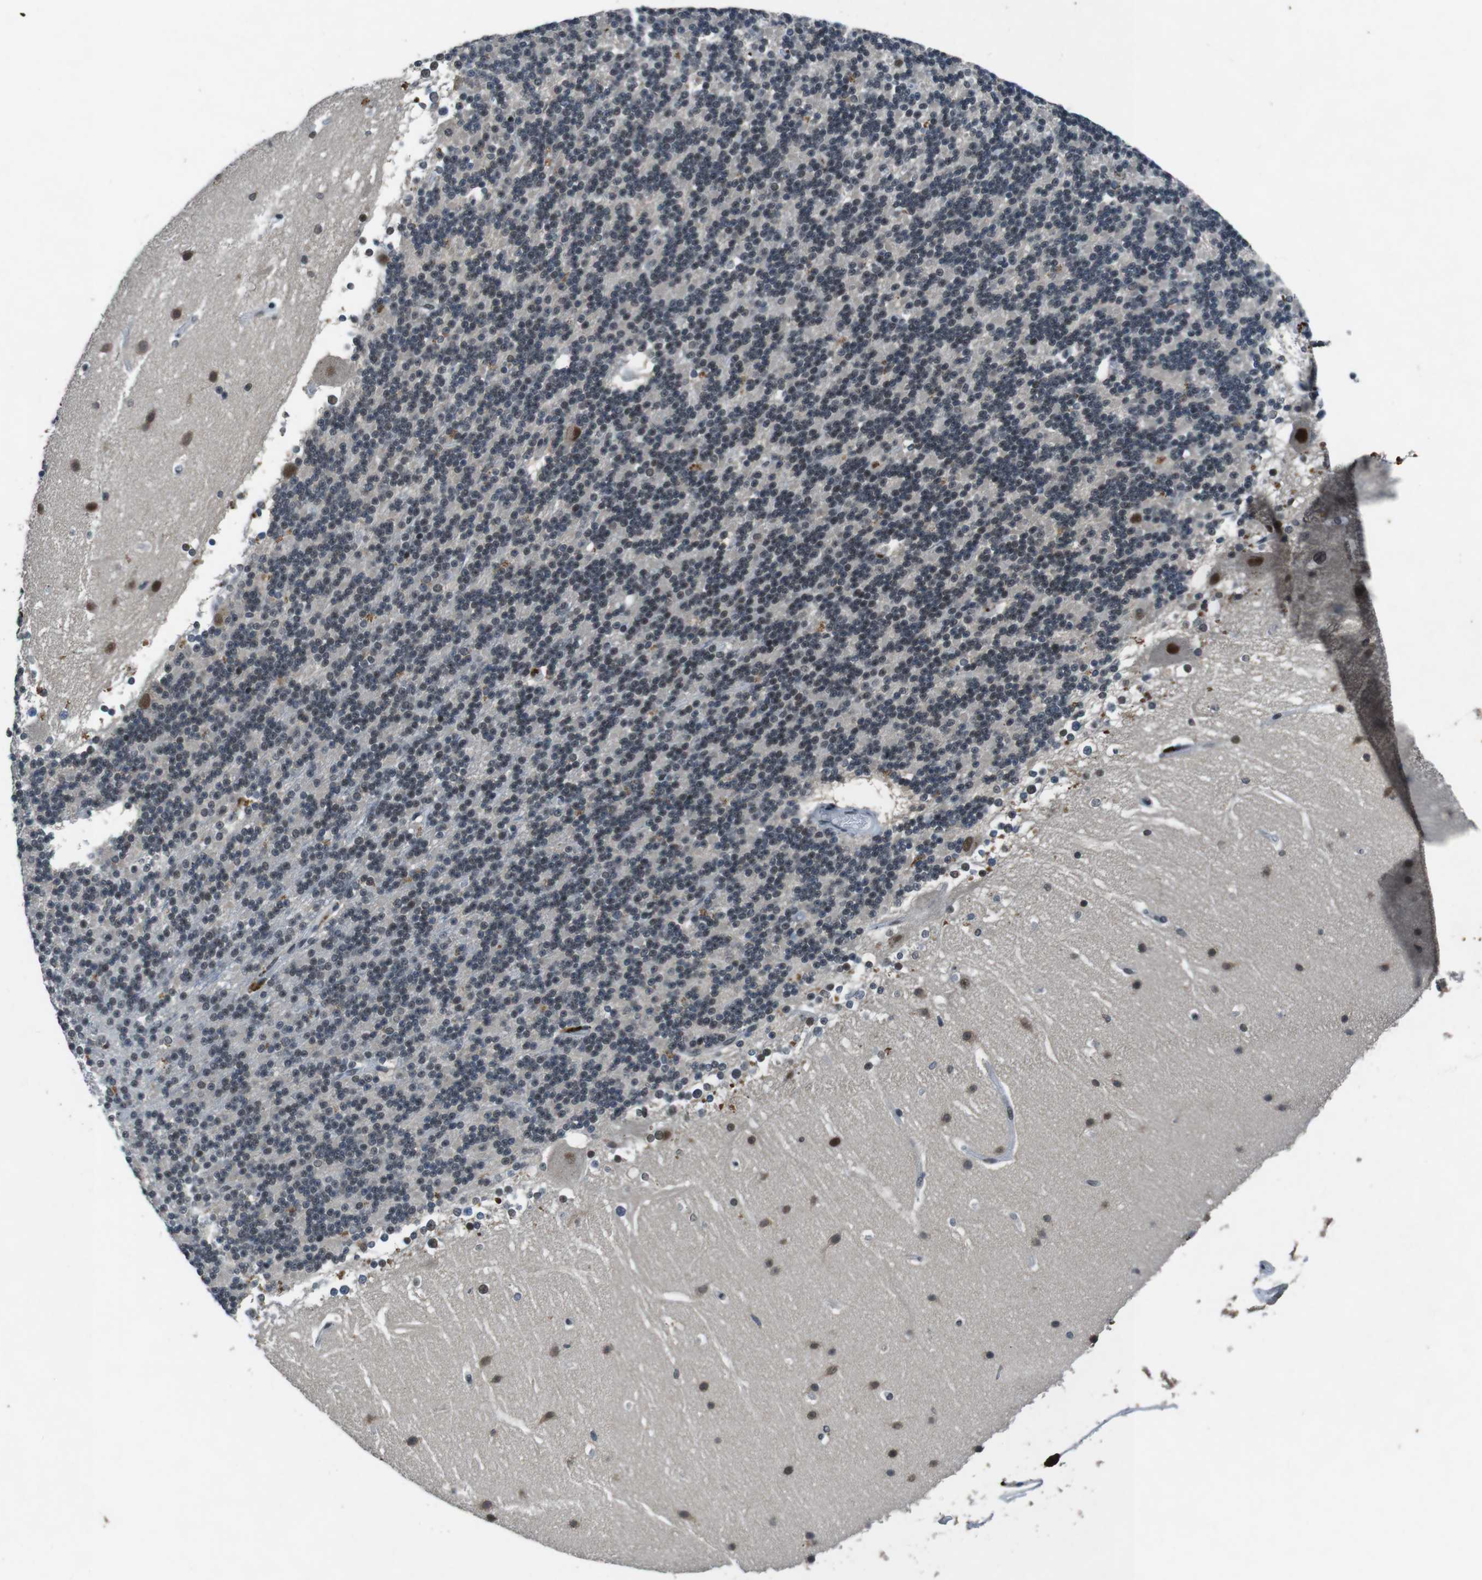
{"staining": {"intensity": "weak", "quantity": "25%-75%", "location": "nuclear"}, "tissue": "cerebellum", "cell_type": "Cells in granular layer", "image_type": "normal", "snomed": [{"axis": "morphology", "description": "Normal tissue, NOS"}, {"axis": "topography", "description": "Cerebellum"}], "caption": "Protein expression by immunohistochemistry (IHC) reveals weak nuclear positivity in about 25%-75% of cells in granular layer in normal cerebellum.", "gene": "USP7", "patient": {"sex": "female", "age": 19}}